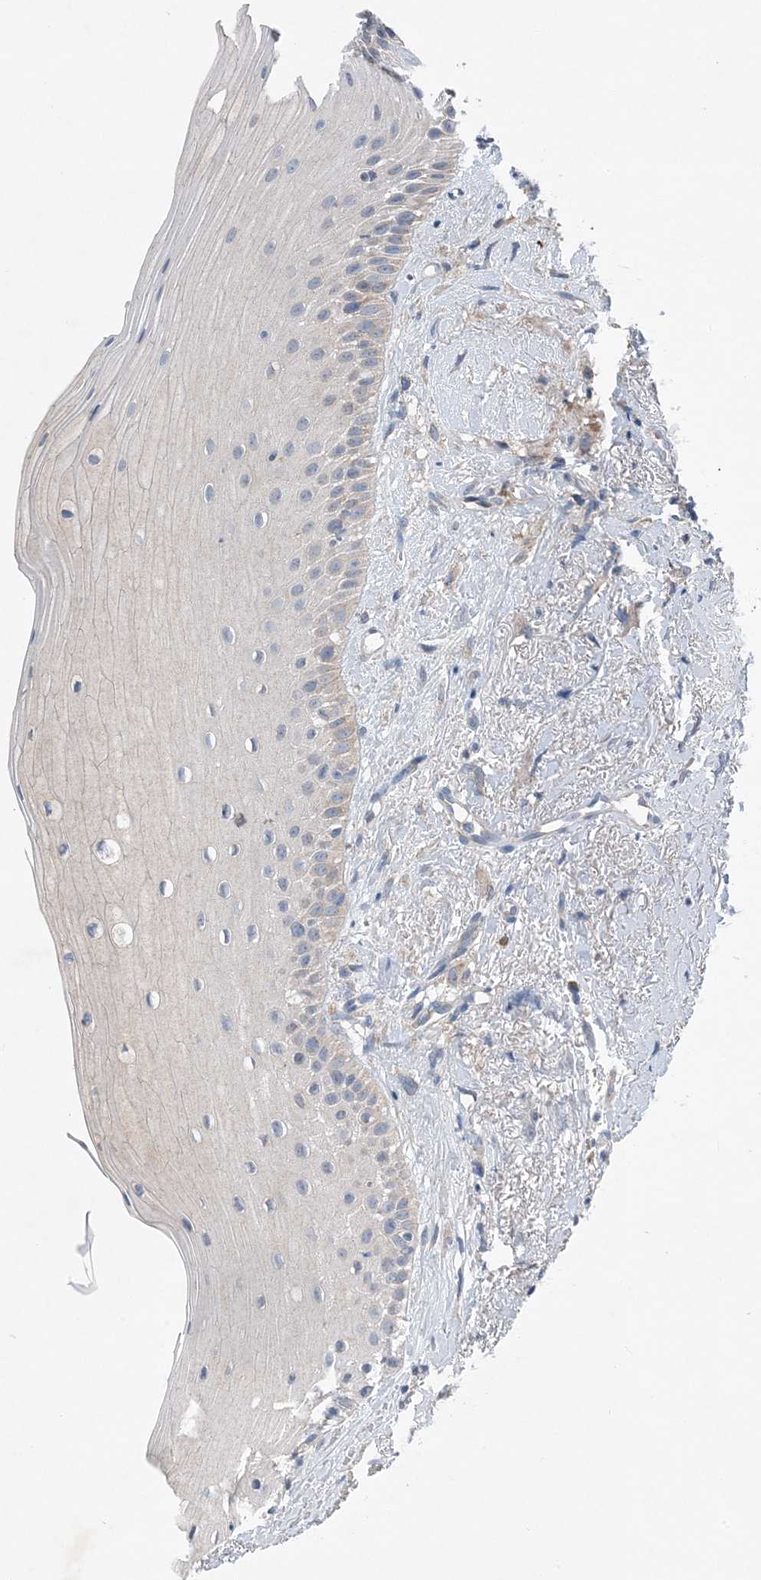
{"staining": {"intensity": "weak", "quantity": "<25%", "location": "cytoplasmic/membranous"}, "tissue": "oral mucosa", "cell_type": "Squamous epithelial cells", "image_type": "normal", "snomed": [{"axis": "morphology", "description": "Normal tissue, NOS"}, {"axis": "topography", "description": "Oral tissue"}], "caption": "This photomicrograph is of normal oral mucosa stained with immunohistochemistry to label a protein in brown with the nuclei are counter-stained blue. There is no staining in squamous epithelial cells. (DAB (3,3'-diaminobenzidine) immunohistochemistry with hematoxylin counter stain).", "gene": "DHX30", "patient": {"sex": "female", "age": 63}}